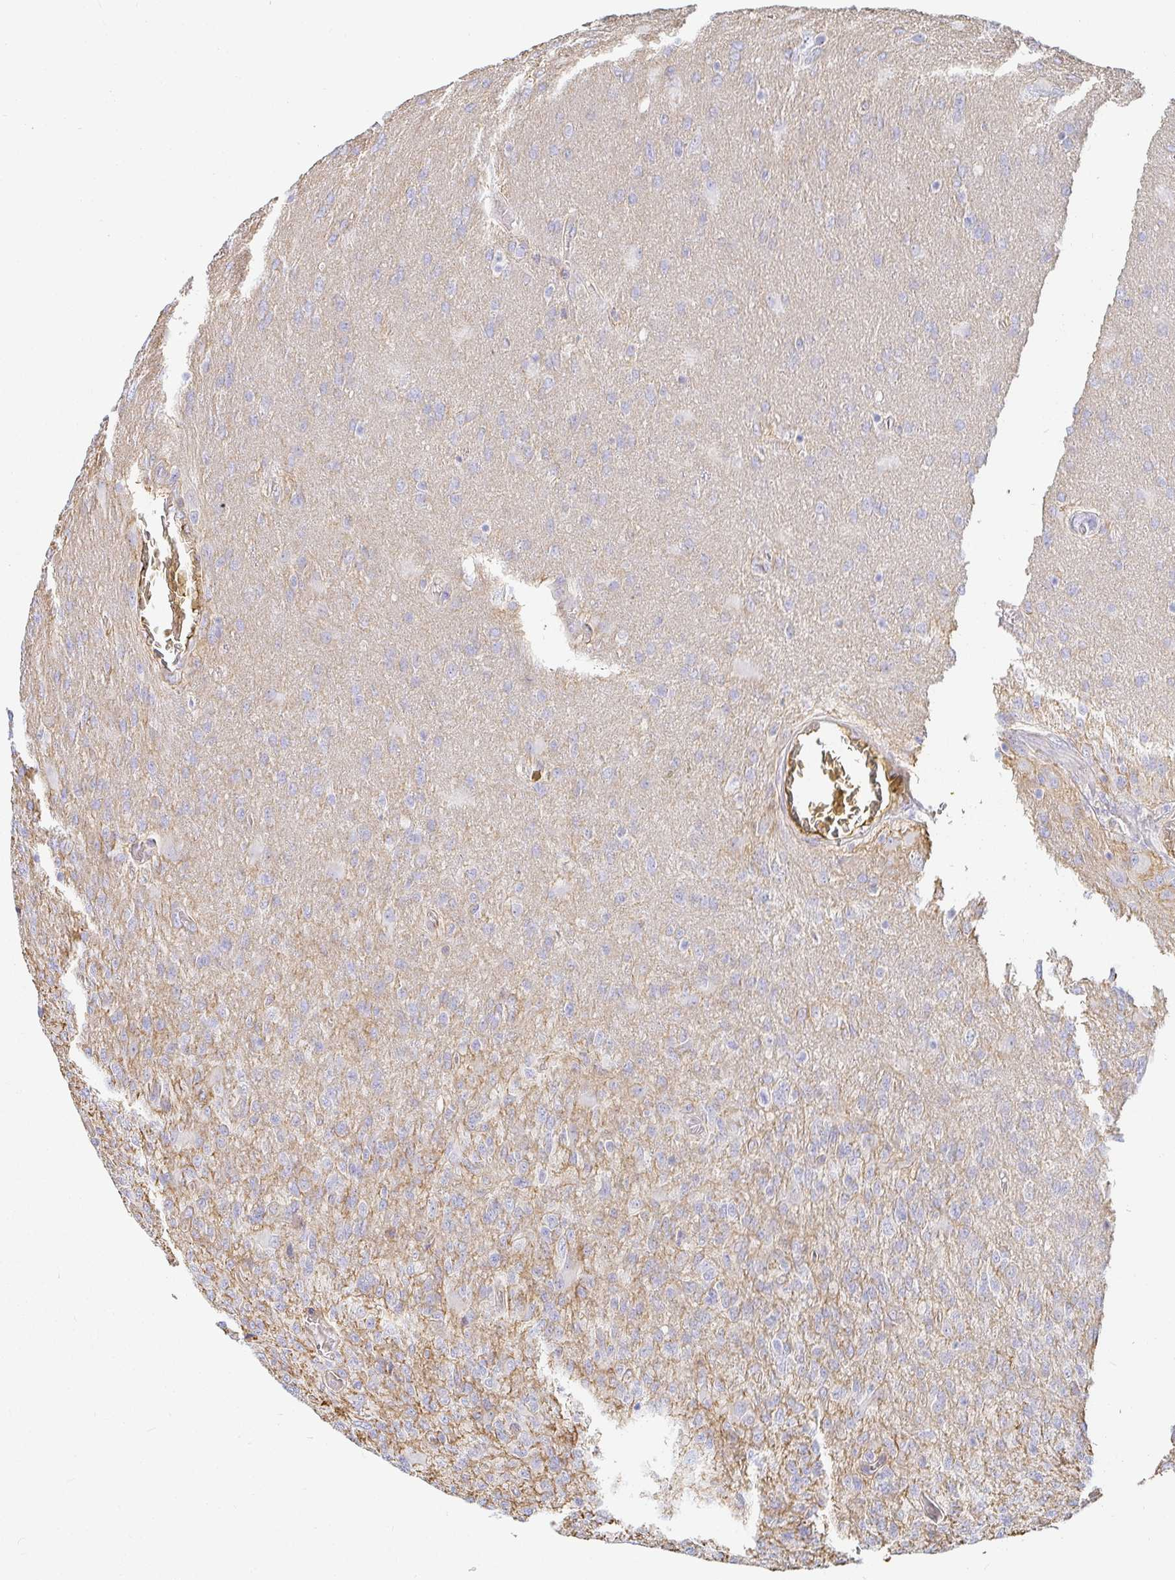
{"staining": {"intensity": "negative", "quantity": "none", "location": "none"}, "tissue": "glioma", "cell_type": "Tumor cells", "image_type": "cancer", "snomed": [{"axis": "morphology", "description": "Glioma, malignant, High grade"}, {"axis": "topography", "description": "Brain"}], "caption": "Immunohistochemical staining of human glioma demonstrates no significant staining in tumor cells. The staining is performed using DAB brown chromogen with nuclei counter-stained in using hematoxylin.", "gene": "TSPAN19", "patient": {"sex": "male", "age": 61}}